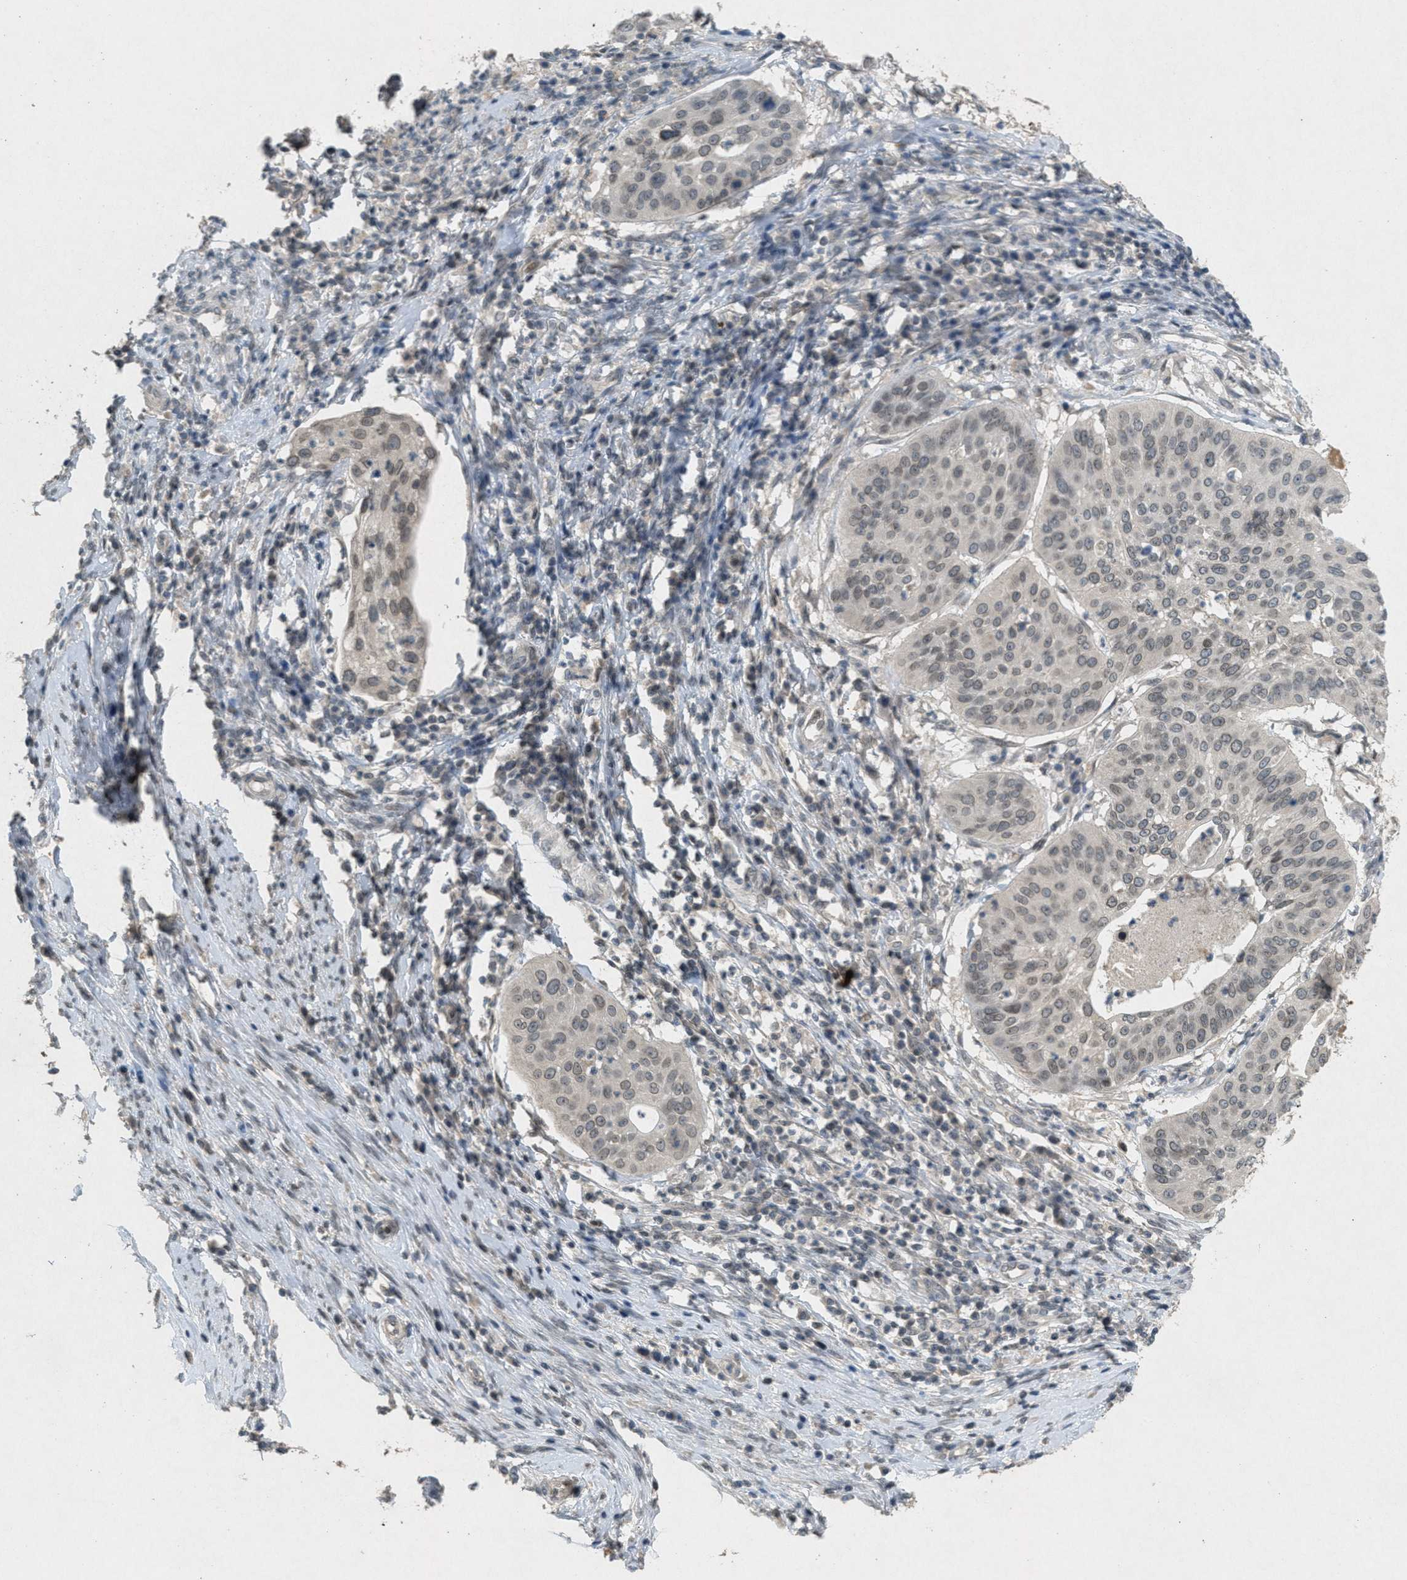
{"staining": {"intensity": "weak", "quantity": ">75%", "location": "cytoplasmic/membranous,nuclear"}, "tissue": "cervical cancer", "cell_type": "Tumor cells", "image_type": "cancer", "snomed": [{"axis": "morphology", "description": "Normal tissue, NOS"}, {"axis": "morphology", "description": "Squamous cell carcinoma, NOS"}, {"axis": "topography", "description": "Cervix"}], "caption": "Protein staining of cervical cancer tissue demonstrates weak cytoplasmic/membranous and nuclear staining in approximately >75% of tumor cells. The staining is performed using DAB brown chromogen to label protein expression. The nuclei are counter-stained blue using hematoxylin.", "gene": "ABHD6", "patient": {"sex": "female", "age": 39}}